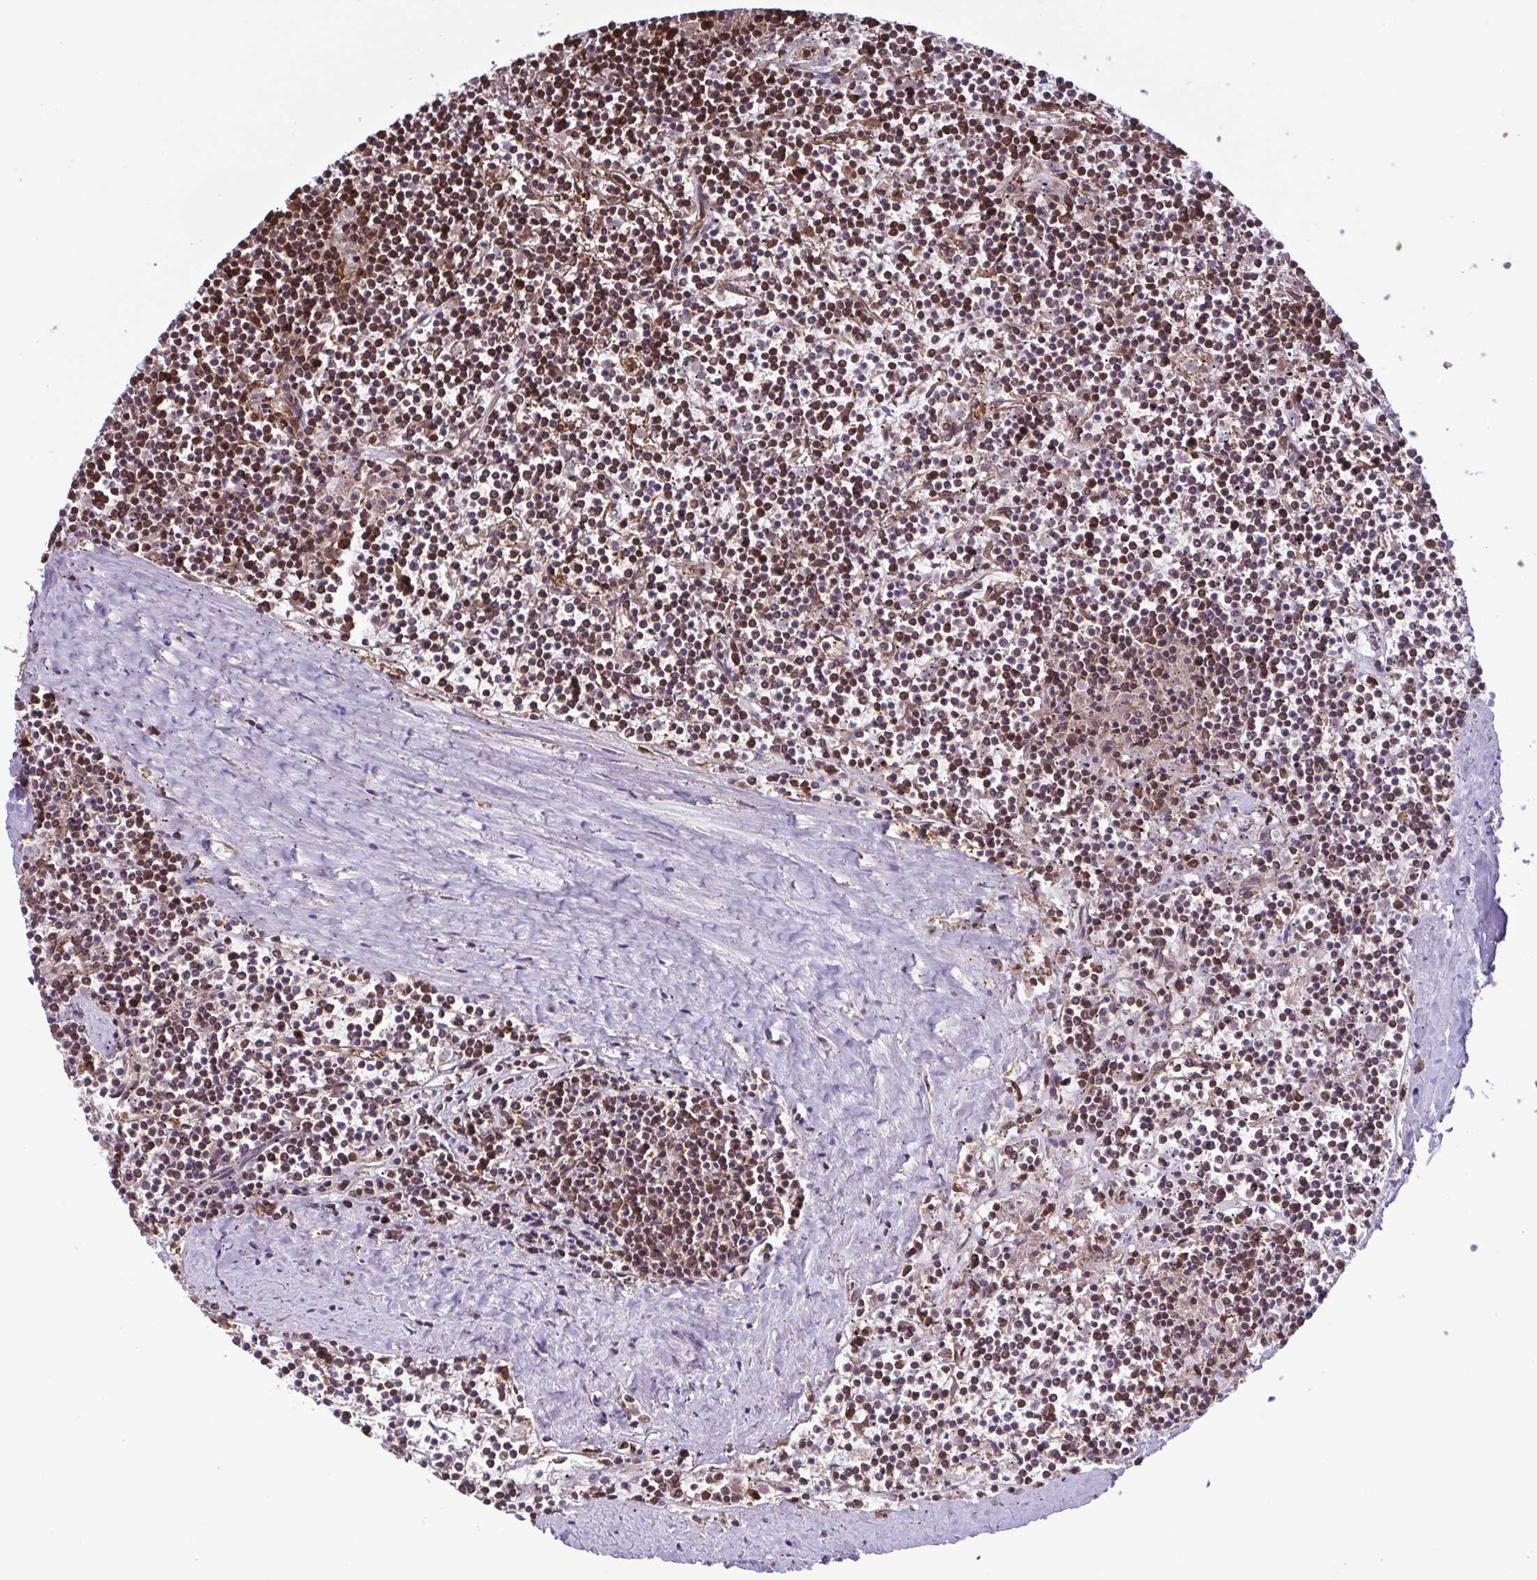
{"staining": {"intensity": "moderate", "quantity": "25%-75%", "location": "cytoplasmic/membranous,nuclear"}, "tissue": "lymphoma", "cell_type": "Tumor cells", "image_type": "cancer", "snomed": [{"axis": "morphology", "description": "Malignant lymphoma, non-Hodgkin's type, Low grade"}, {"axis": "topography", "description": "Spleen"}], "caption": "Immunohistochemistry (IHC) (DAB) staining of human malignant lymphoma, non-Hodgkin's type (low-grade) shows moderate cytoplasmic/membranous and nuclear protein expression in approximately 25%-75% of tumor cells. (IHC, brightfield microscopy, high magnification).", "gene": "SEC63", "patient": {"sex": "female", "age": 19}}